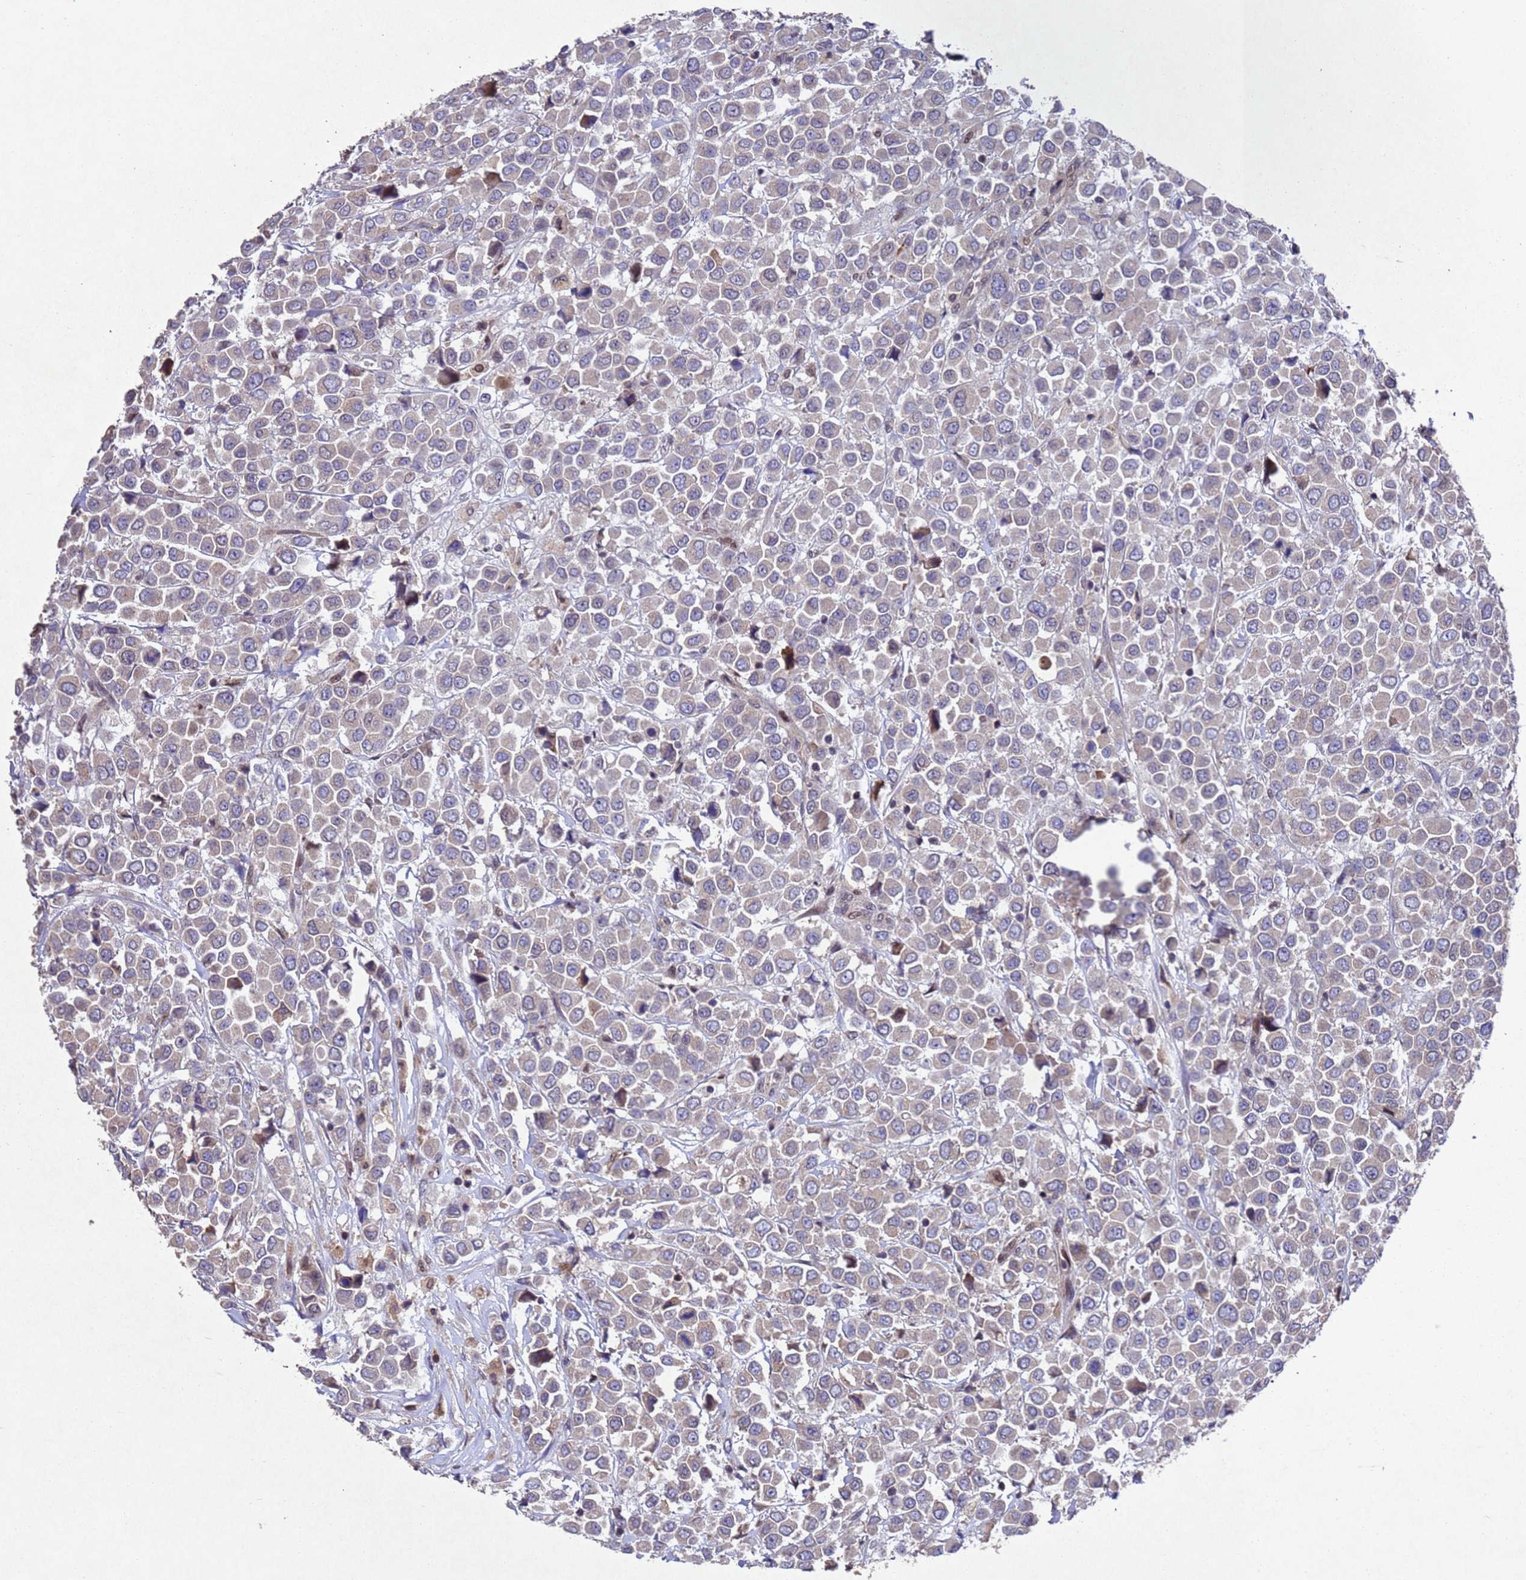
{"staining": {"intensity": "weak", "quantity": "<25%", "location": "cytoplasmic/membranous"}, "tissue": "breast cancer", "cell_type": "Tumor cells", "image_type": "cancer", "snomed": [{"axis": "morphology", "description": "Duct carcinoma"}, {"axis": "topography", "description": "Breast"}], "caption": "Tumor cells are negative for brown protein staining in breast infiltrating ductal carcinoma.", "gene": "TBK1", "patient": {"sex": "female", "age": 61}}